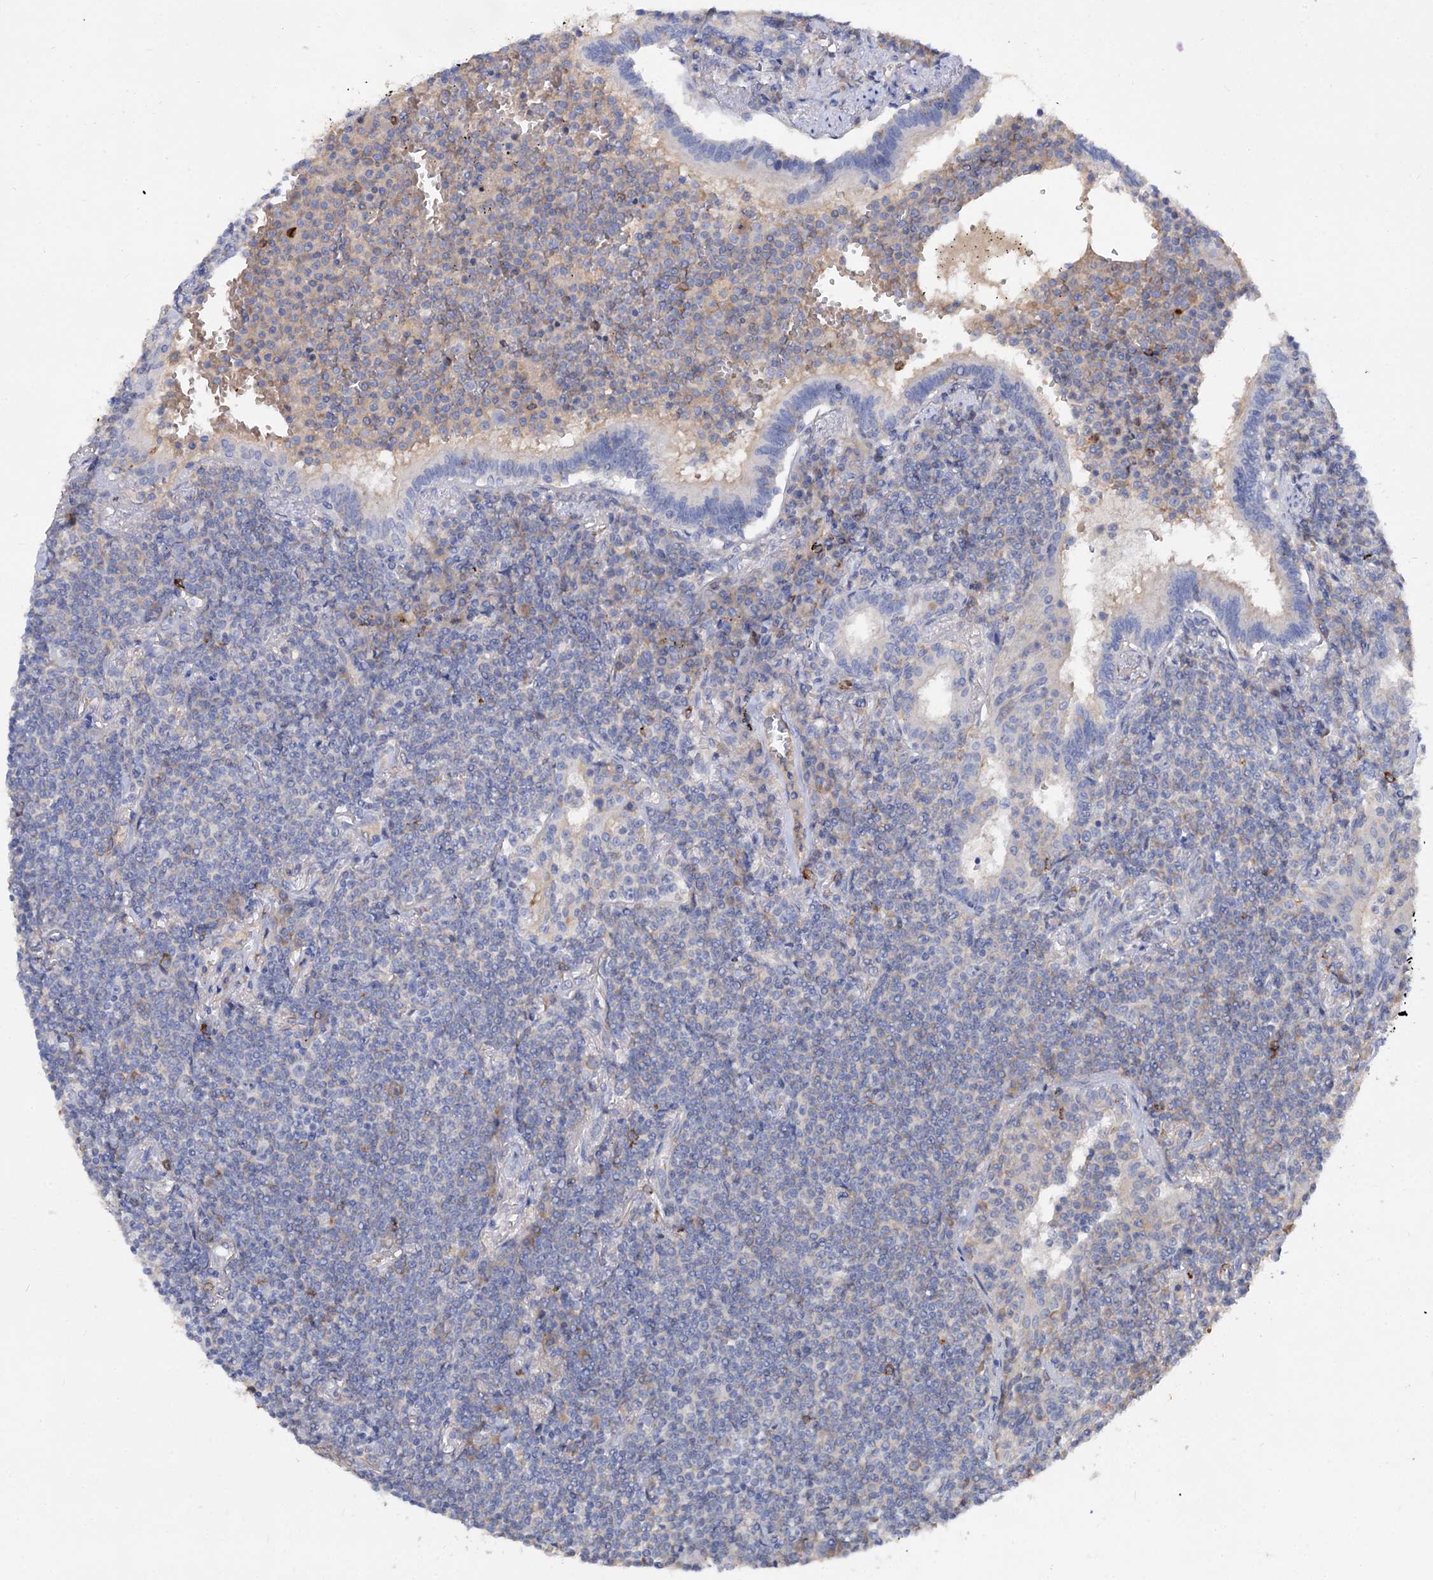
{"staining": {"intensity": "negative", "quantity": "none", "location": "none"}, "tissue": "lymphoma", "cell_type": "Tumor cells", "image_type": "cancer", "snomed": [{"axis": "morphology", "description": "Malignant lymphoma, non-Hodgkin's type, Low grade"}, {"axis": "topography", "description": "Lung"}], "caption": "Human low-grade malignant lymphoma, non-Hodgkin's type stained for a protein using IHC exhibits no staining in tumor cells.", "gene": "HVCN1", "patient": {"sex": "female", "age": 71}}